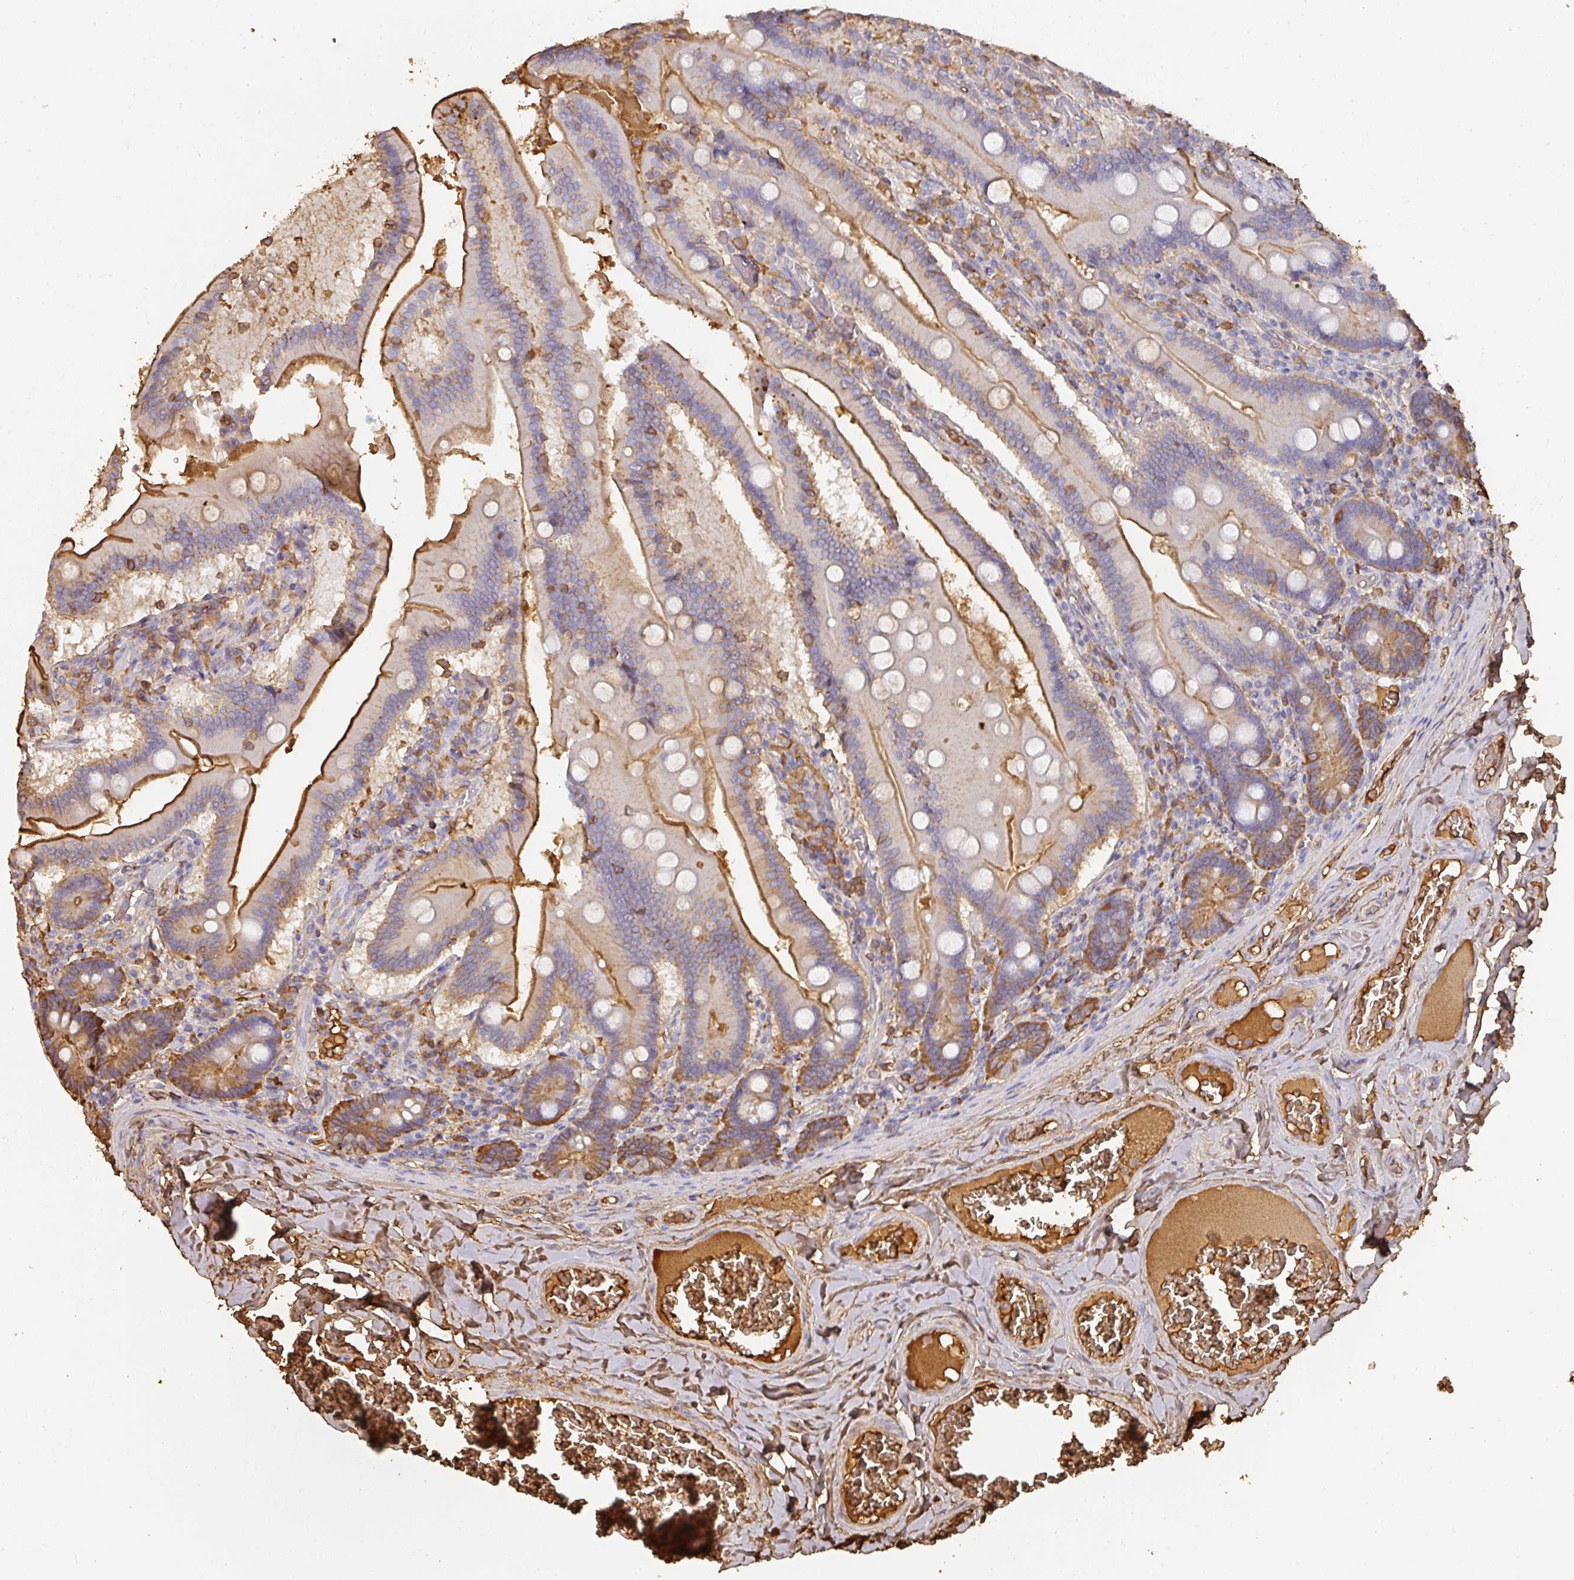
{"staining": {"intensity": "strong", "quantity": "<25%", "location": "cytoplasmic/membranous"}, "tissue": "duodenum", "cell_type": "Glandular cells", "image_type": "normal", "snomed": [{"axis": "morphology", "description": "Normal tissue, NOS"}, {"axis": "topography", "description": "Duodenum"}], "caption": "A brown stain labels strong cytoplasmic/membranous staining of a protein in glandular cells of unremarkable human duodenum.", "gene": "ALB", "patient": {"sex": "female", "age": 62}}